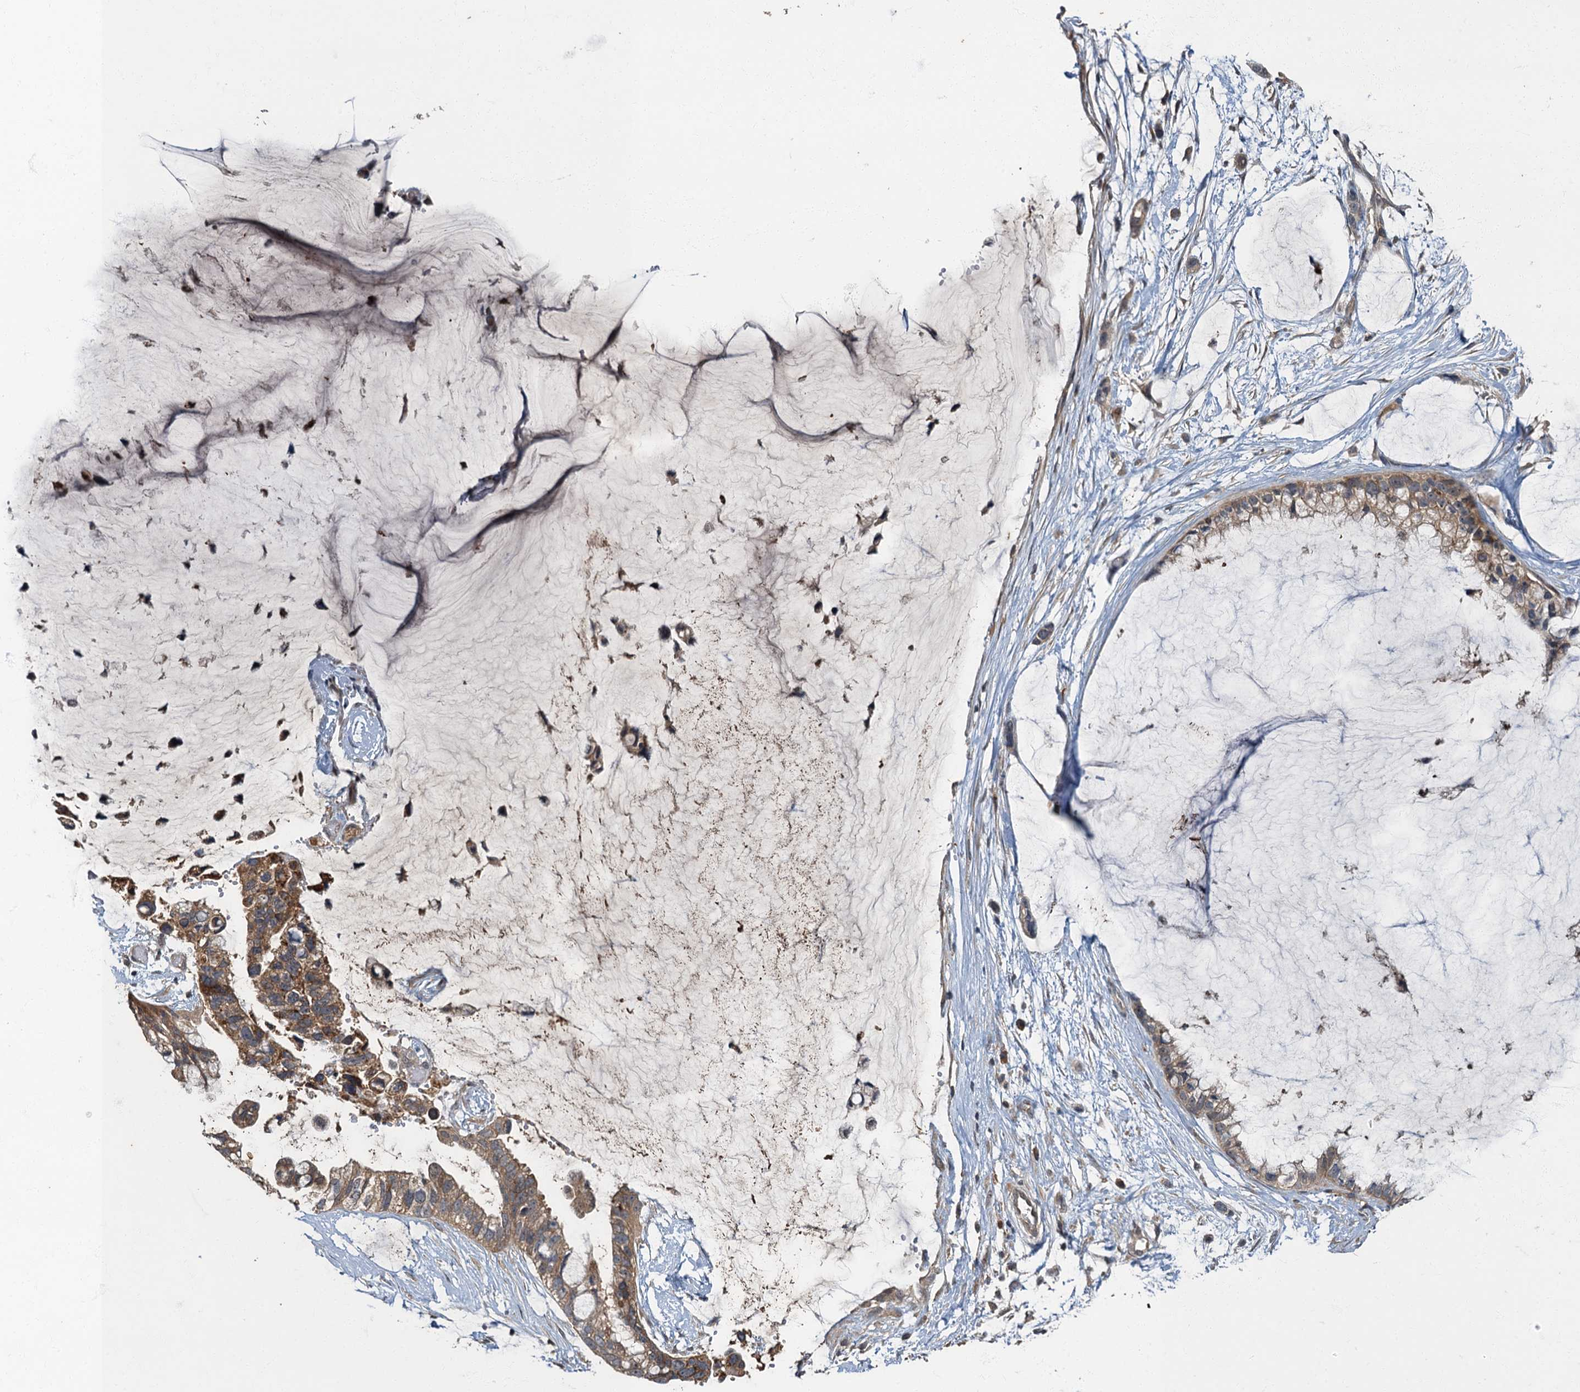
{"staining": {"intensity": "moderate", "quantity": ">75%", "location": "cytoplasmic/membranous"}, "tissue": "ovarian cancer", "cell_type": "Tumor cells", "image_type": "cancer", "snomed": [{"axis": "morphology", "description": "Cystadenocarcinoma, mucinous, NOS"}, {"axis": "topography", "description": "Ovary"}], "caption": "Ovarian cancer (mucinous cystadenocarcinoma) stained with IHC shows moderate cytoplasmic/membranous staining in approximately >75% of tumor cells.", "gene": "WDCP", "patient": {"sex": "female", "age": 39}}